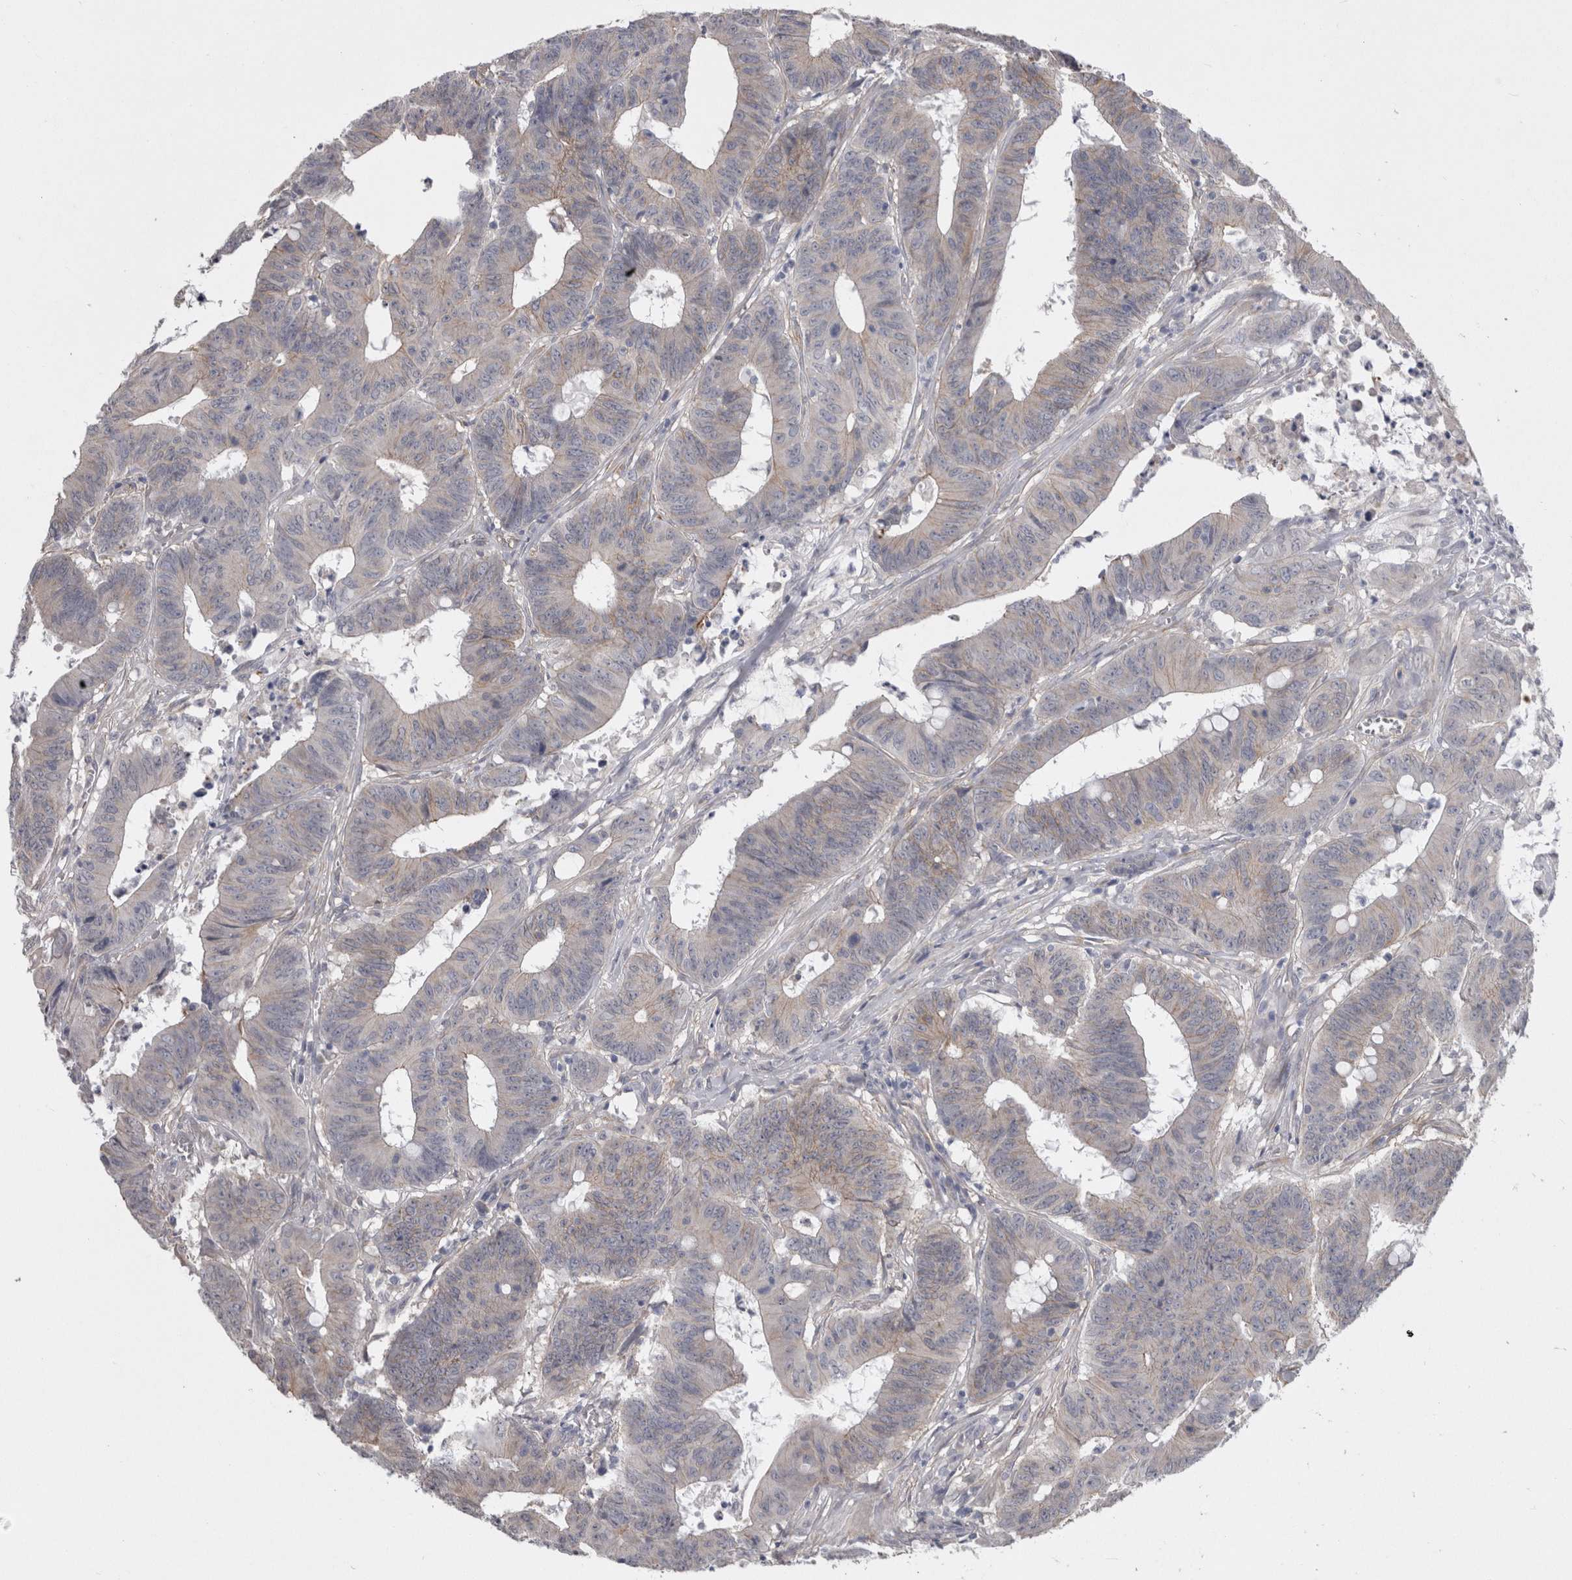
{"staining": {"intensity": "weak", "quantity": "25%-75%", "location": "cytoplasmic/membranous"}, "tissue": "colorectal cancer", "cell_type": "Tumor cells", "image_type": "cancer", "snomed": [{"axis": "morphology", "description": "Adenocarcinoma, NOS"}, {"axis": "topography", "description": "Colon"}], "caption": "The immunohistochemical stain shows weak cytoplasmic/membranous positivity in tumor cells of colorectal cancer (adenocarcinoma) tissue. (IHC, brightfield microscopy, high magnification).", "gene": "NECTIN2", "patient": {"sex": "male", "age": 45}}